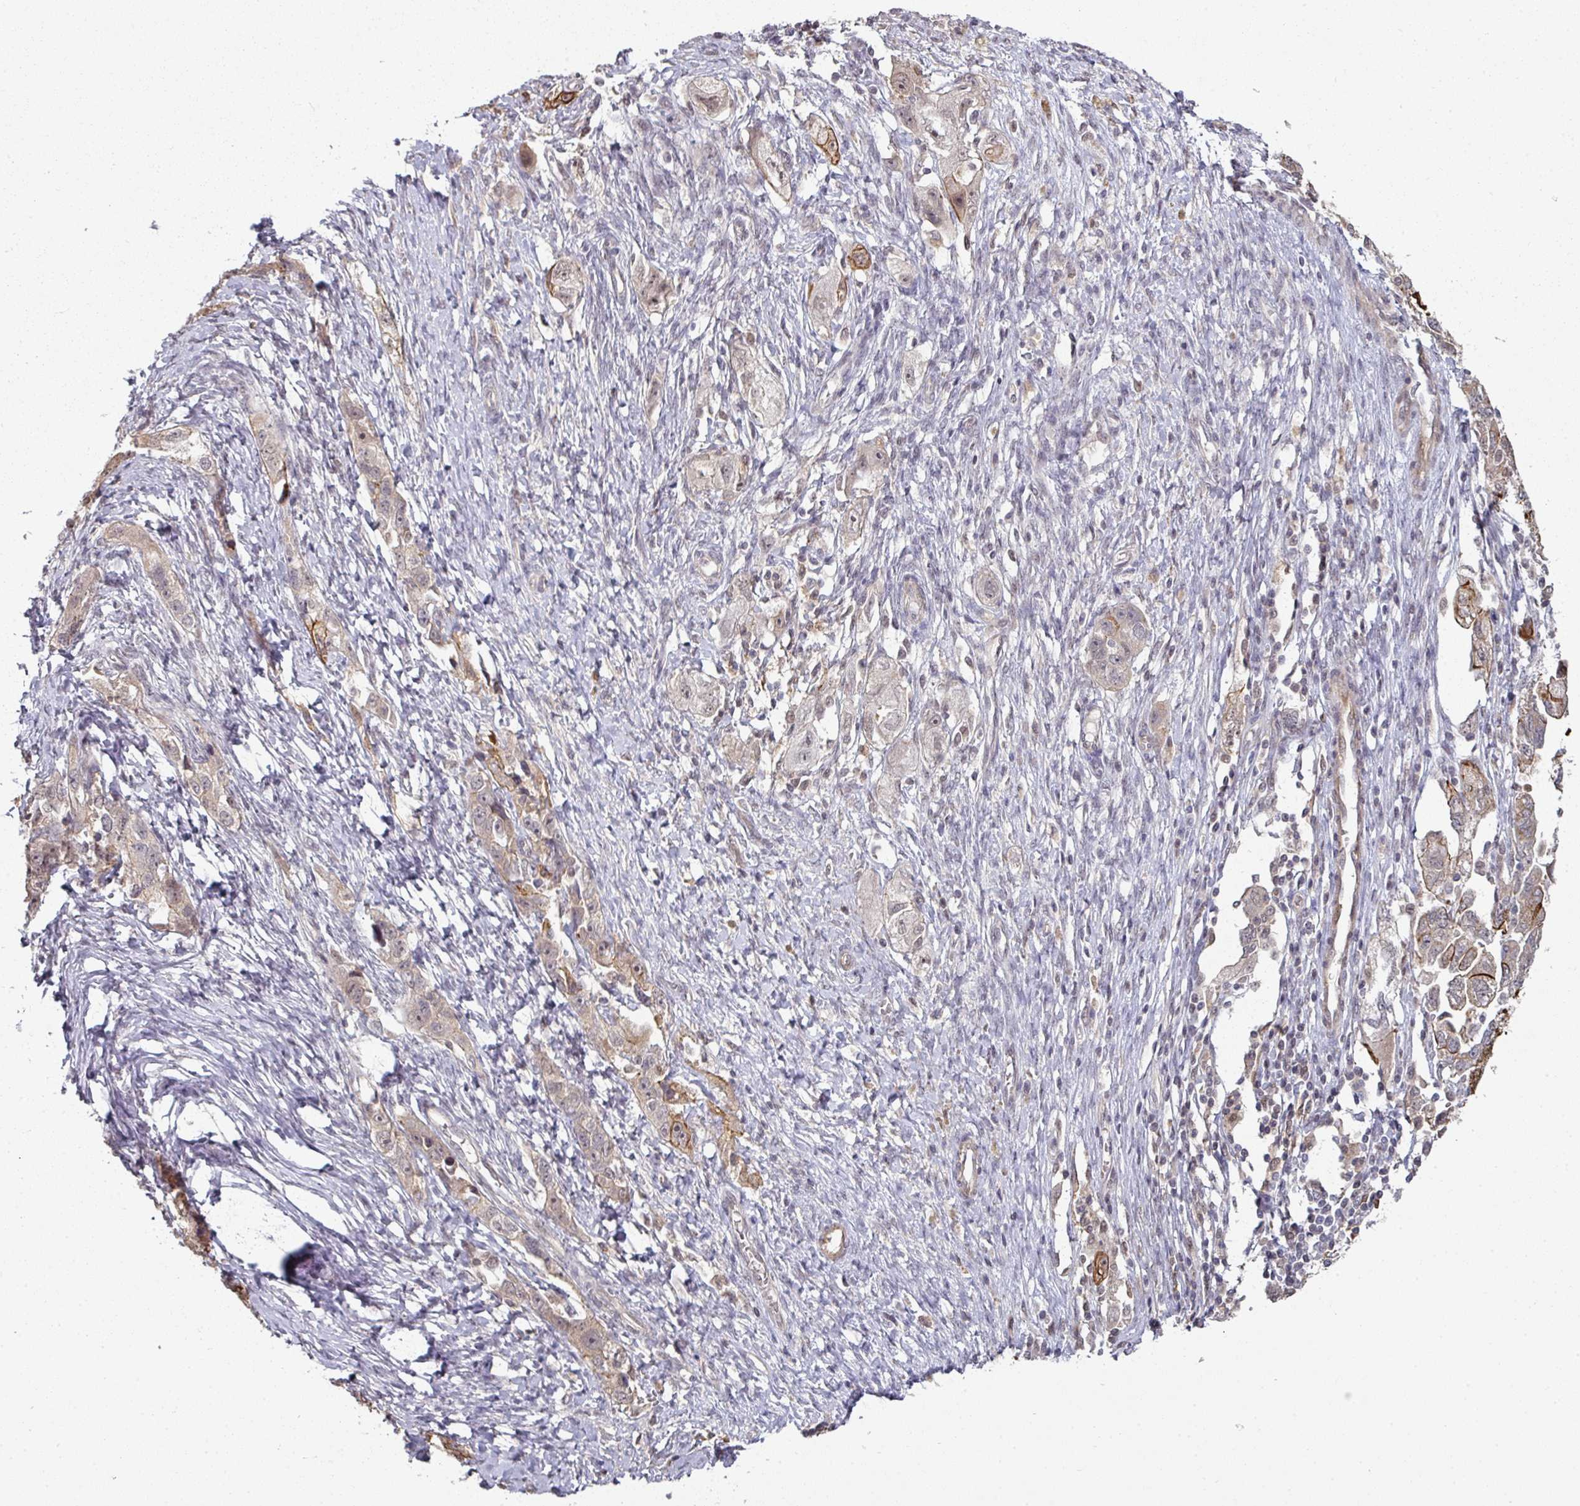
{"staining": {"intensity": "moderate", "quantity": "<25%", "location": "cytoplasmic/membranous"}, "tissue": "ovarian cancer", "cell_type": "Tumor cells", "image_type": "cancer", "snomed": [{"axis": "morphology", "description": "Carcinoma, NOS"}, {"axis": "morphology", "description": "Cystadenocarcinoma, serous, NOS"}, {"axis": "topography", "description": "Ovary"}], "caption": "Immunohistochemistry (IHC) (DAB (3,3'-diaminobenzidine)) staining of human ovarian cancer displays moderate cytoplasmic/membranous protein staining in about <25% of tumor cells. The staining was performed using DAB (3,3'-diaminobenzidine), with brown indicating positive protein expression. Nuclei are stained blue with hematoxylin.", "gene": "GTF2H3", "patient": {"sex": "female", "age": 69}}